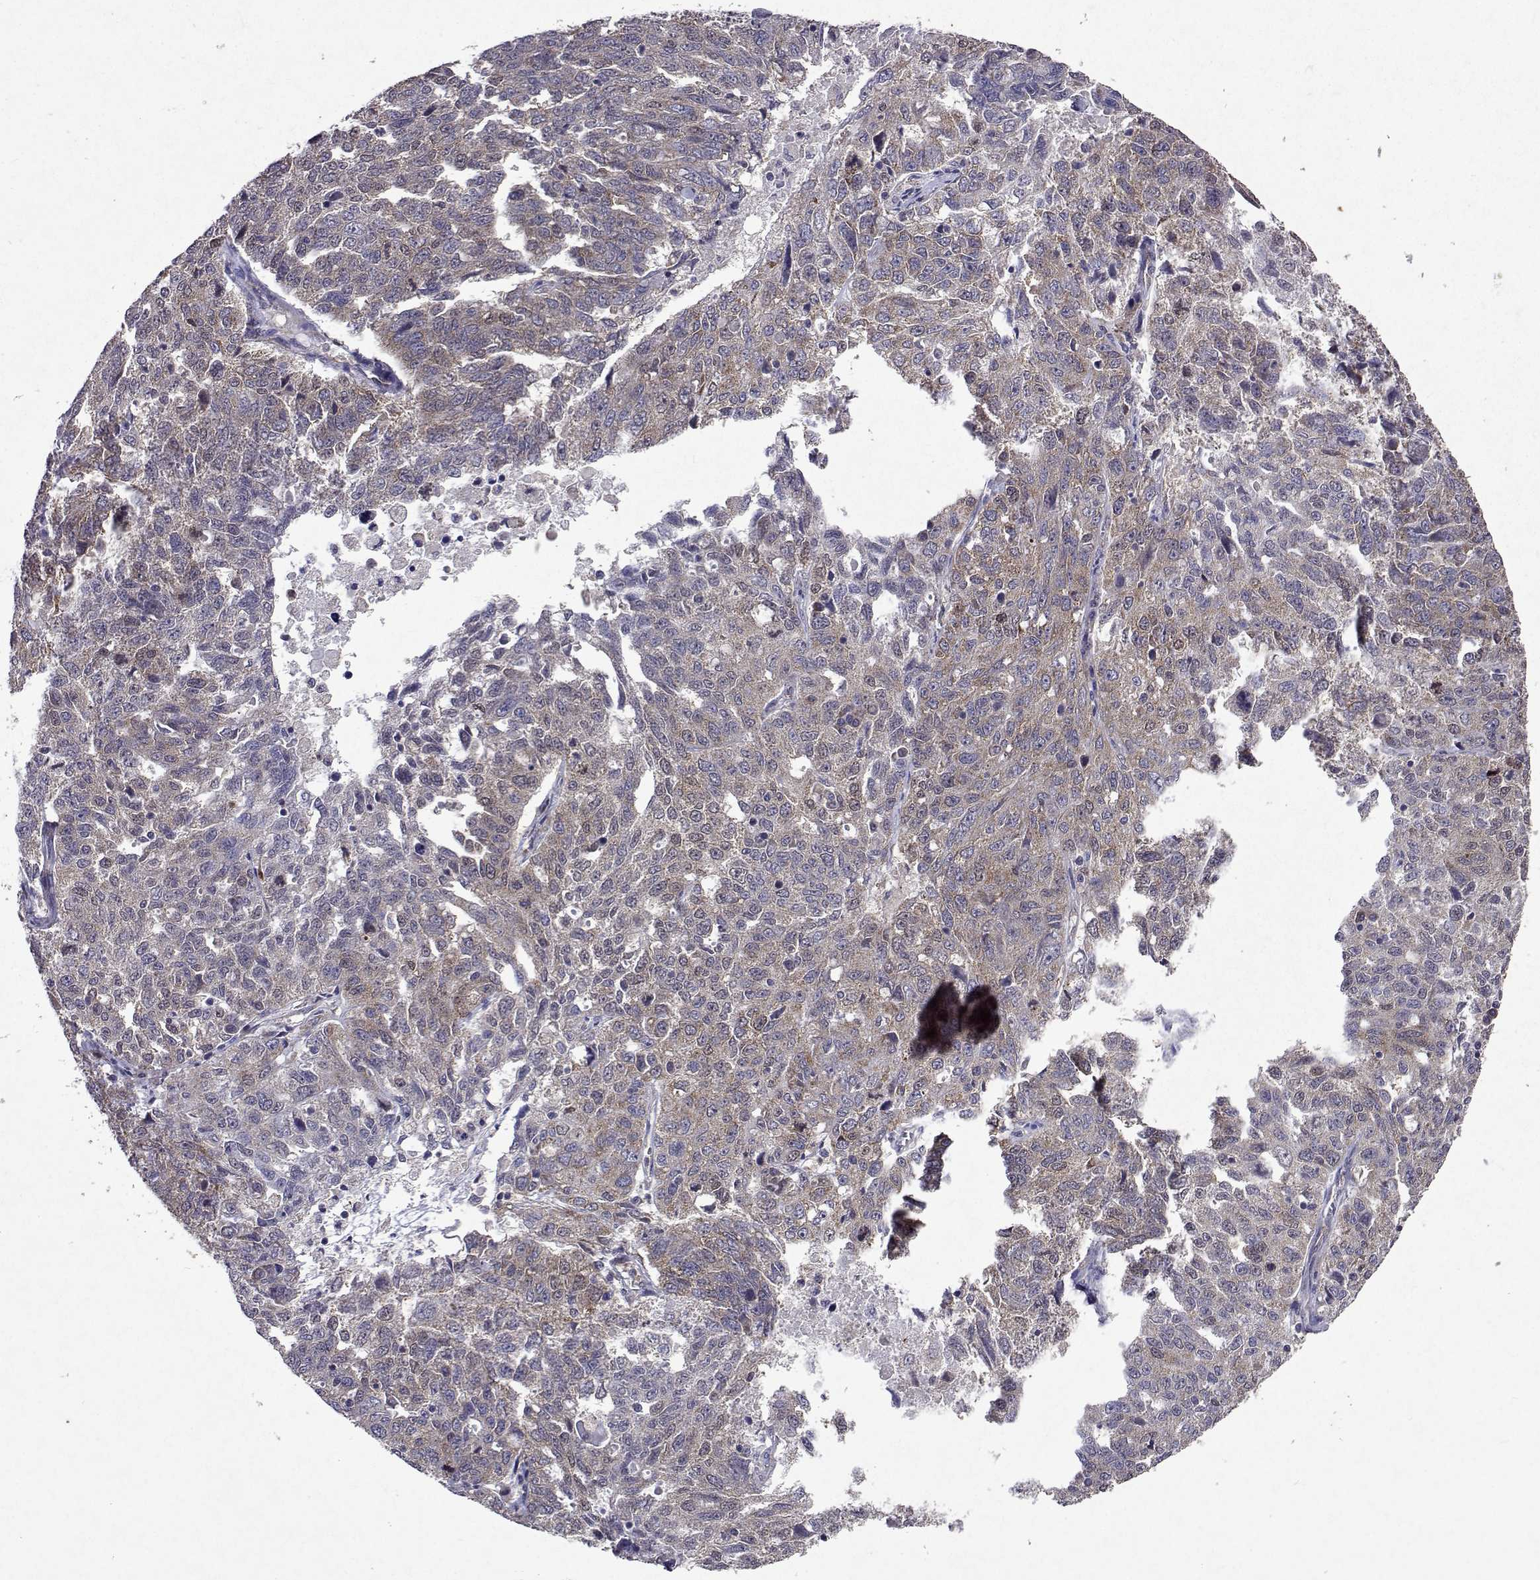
{"staining": {"intensity": "weak", "quantity": "<25%", "location": "cytoplasmic/membranous"}, "tissue": "ovarian cancer", "cell_type": "Tumor cells", "image_type": "cancer", "snomed": [{"axis": "morphology", "description": "Cystadenocarcinoma, serous, NOS"}, {"axis": "topography", "description": "Ovary"}], "caption": "A micrograph of human ovarian cancer (serous cystadenocarcinoma) is negative for staining in tumor cells.", "gene": "TARBP2", "patient": {"sex": "female", "age": 71}}